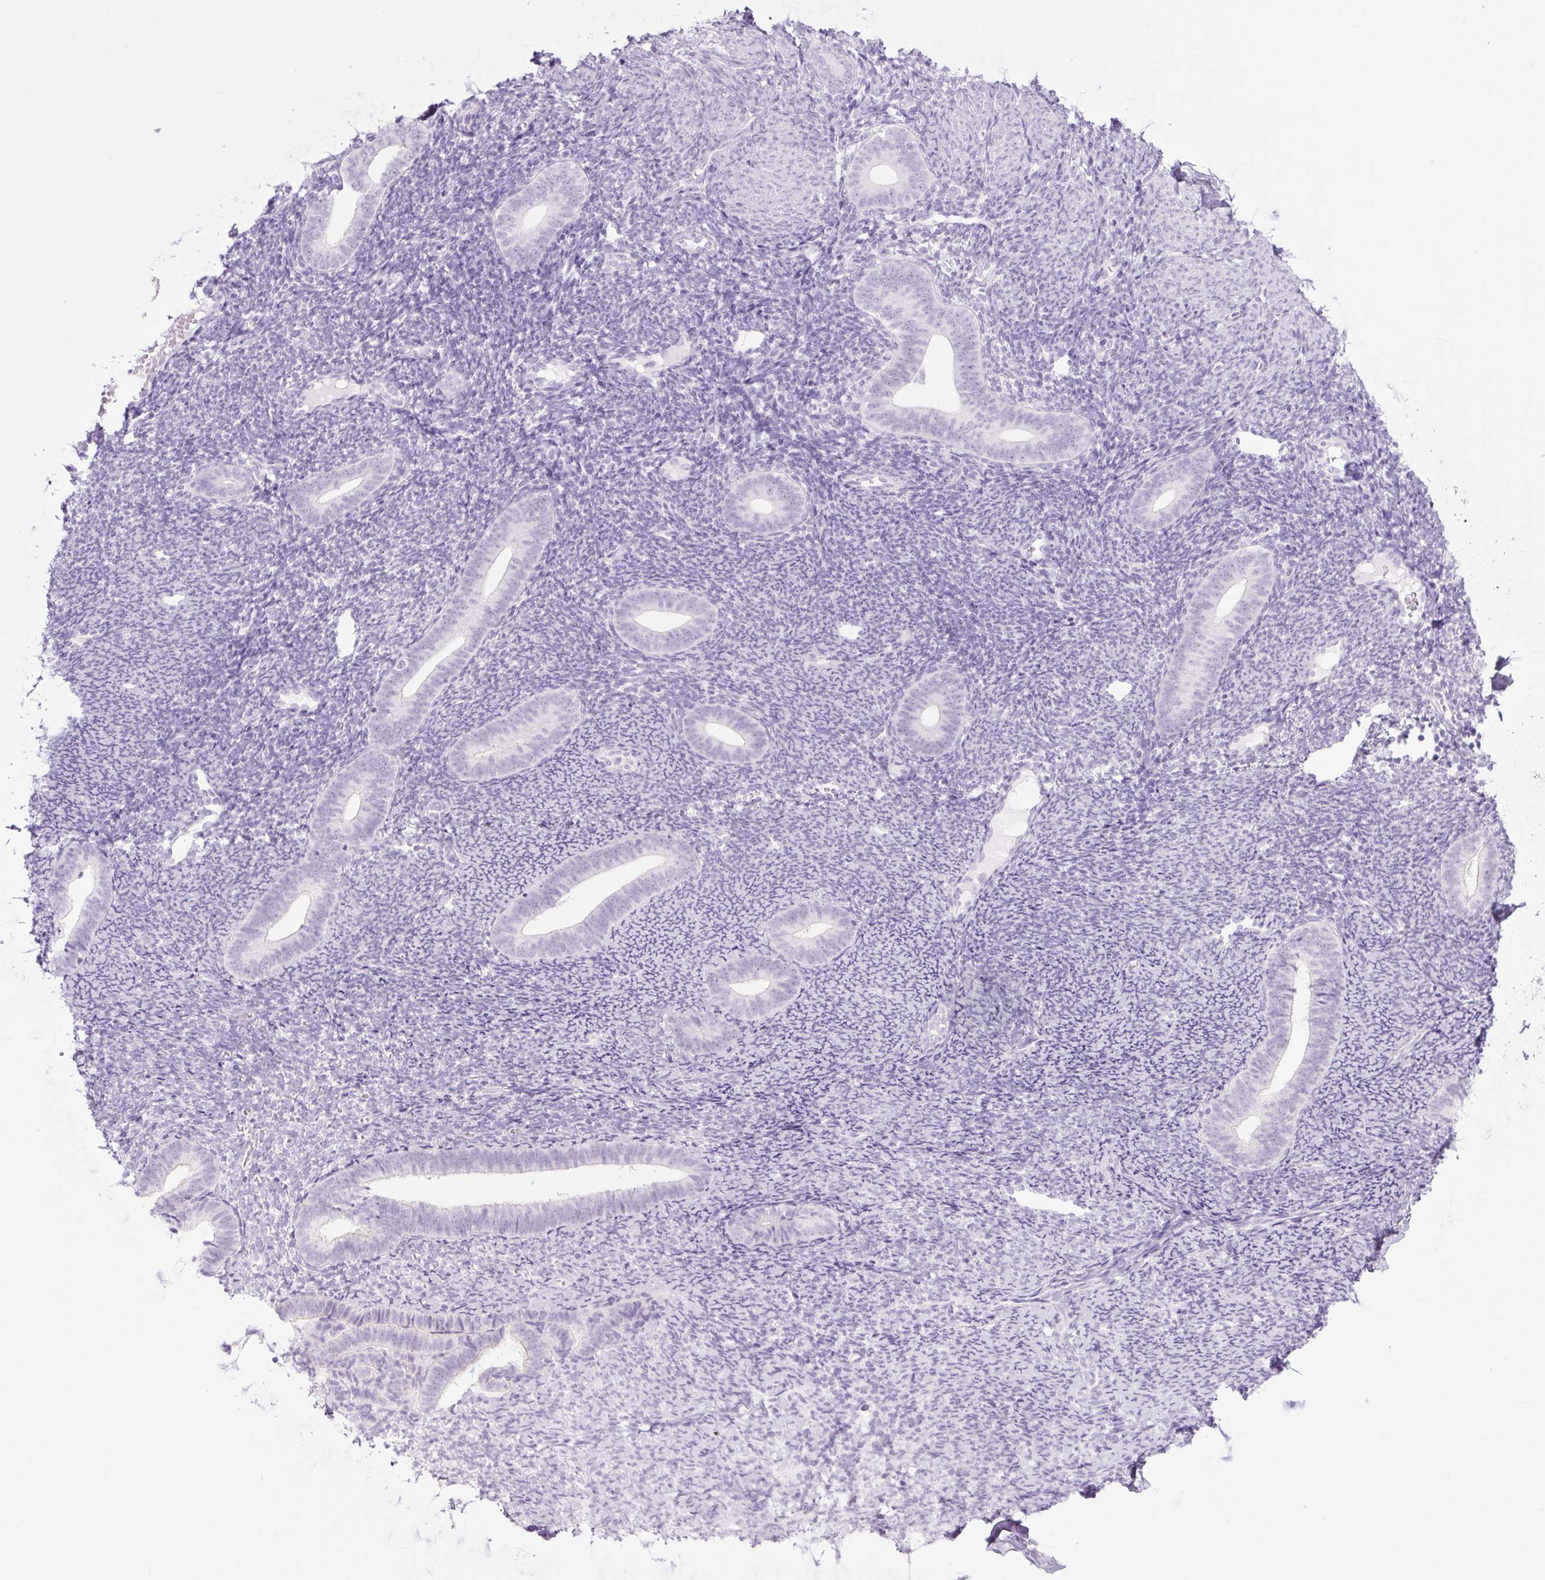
{"staining": {"intensity": "negative", "quantity": "none", "location": "none"}, "tissue": "endometrium", "cell_type": "Cells in endometrial stroma", "image_type": "normal", "snomed": [{"axis": "morphology", "description": "Normal tissue, NOS"}, {"axis": "topography", "description": "Endometrium"}], "caption": "High magnification brightfield microscopy of normal endometrium stained with DAB (brown) and counterstained with hematoxylin (blue): cells in endometrial stroma show no significant staining. (Brightfield microscopy of DAB immunohistochemistry at high magnification).", "gene": "TFF2", "patient": {"sex": "female", "age": 39}}